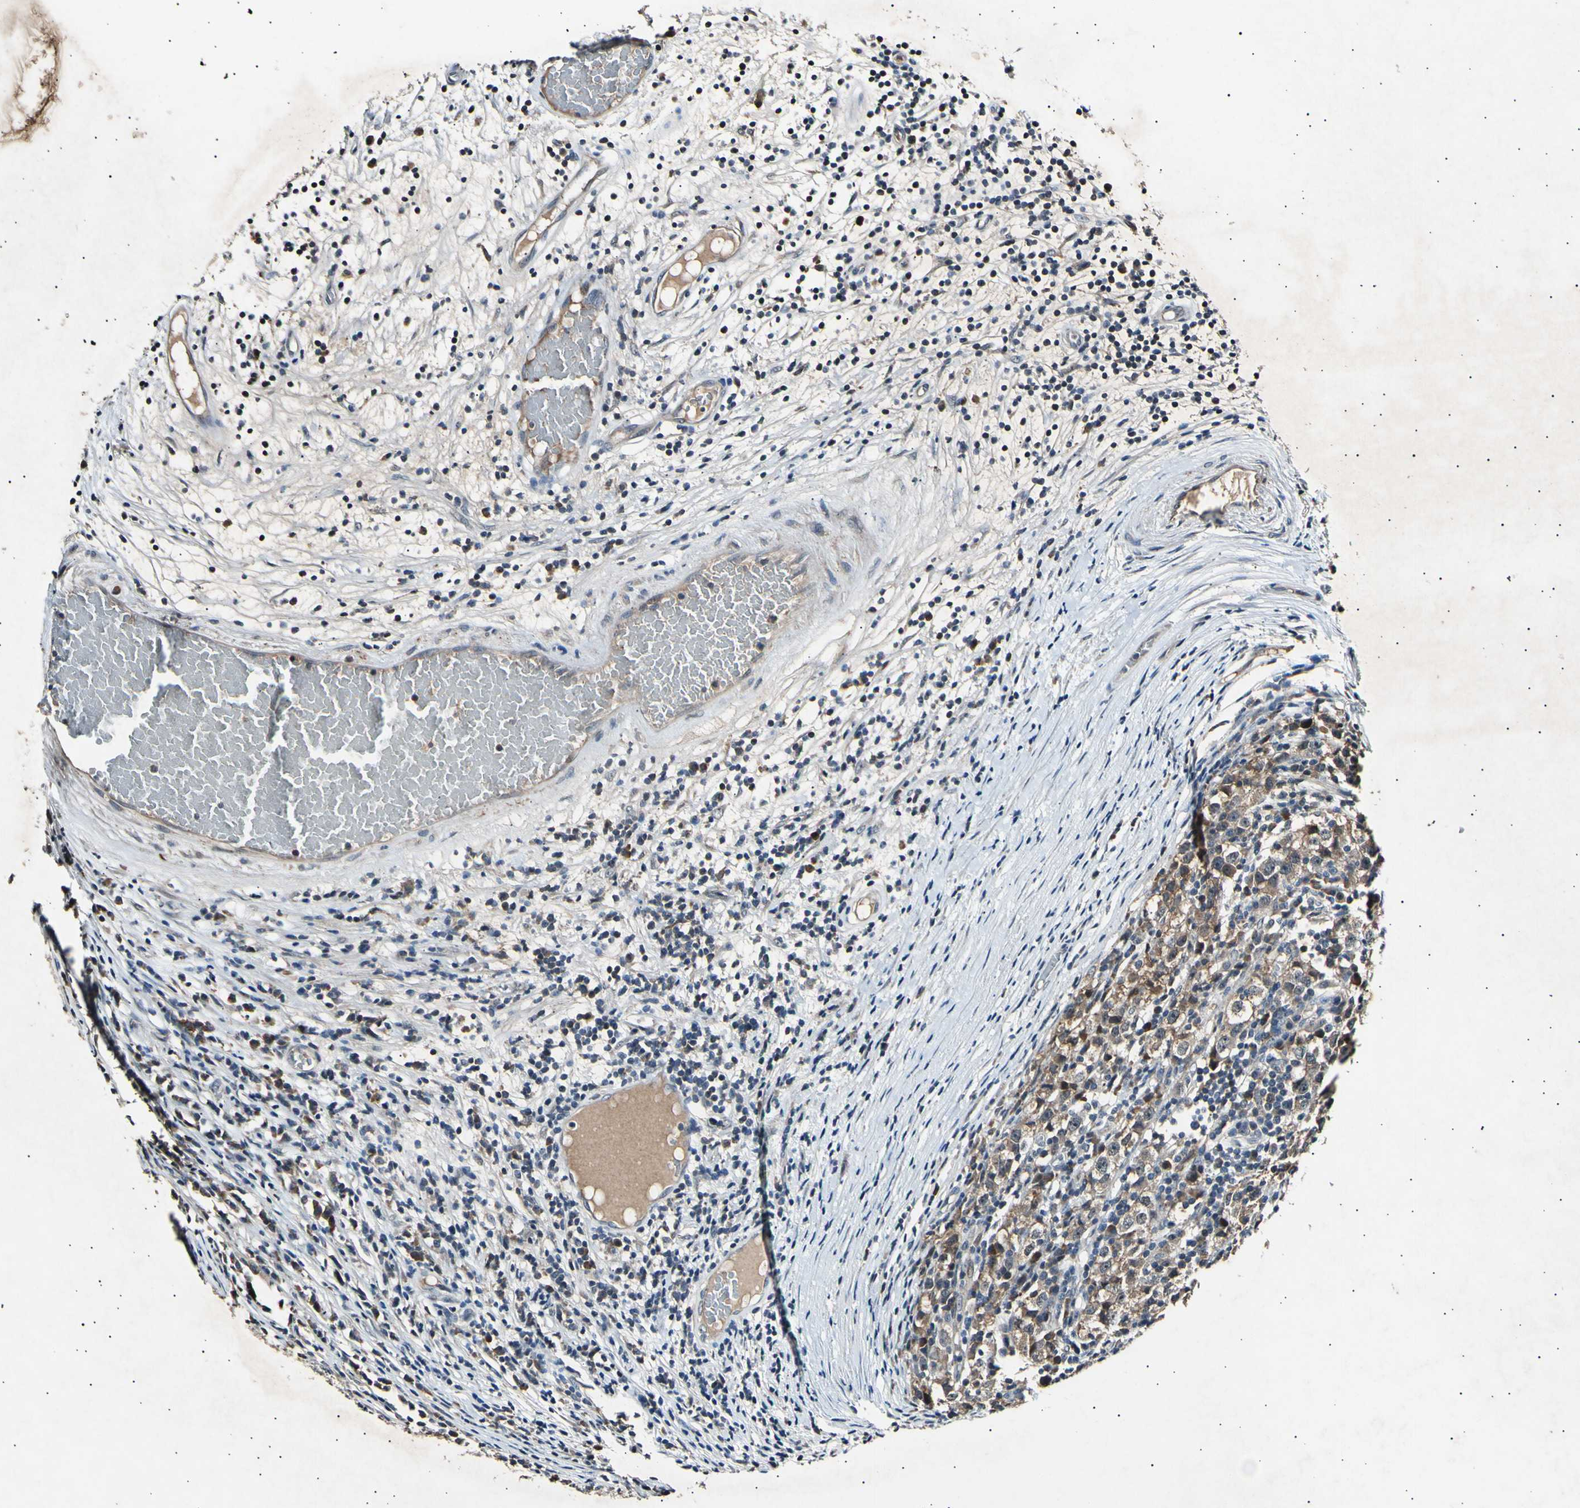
{"staining": {"intensity": "weak", "quantity": ">75%", "location": "cytoplasmic/membranous"}, "tissue": "testis cancer", "cell_type": "Tumor cells", "image_type": "cancer", "snomed": [{"axis": "morphology", "description": "Seminoma, NOS"}, {"axis": "topography", "description": "Testis"}], "caption": "Human testis cancer (seminoma) stained for a protein (brown) reveals weak cytoplasmic/membranous positive positivity in about >75% of tumor cells.", "gene": "ADCY3", "patient": {"sex": "male", "age": 65}}